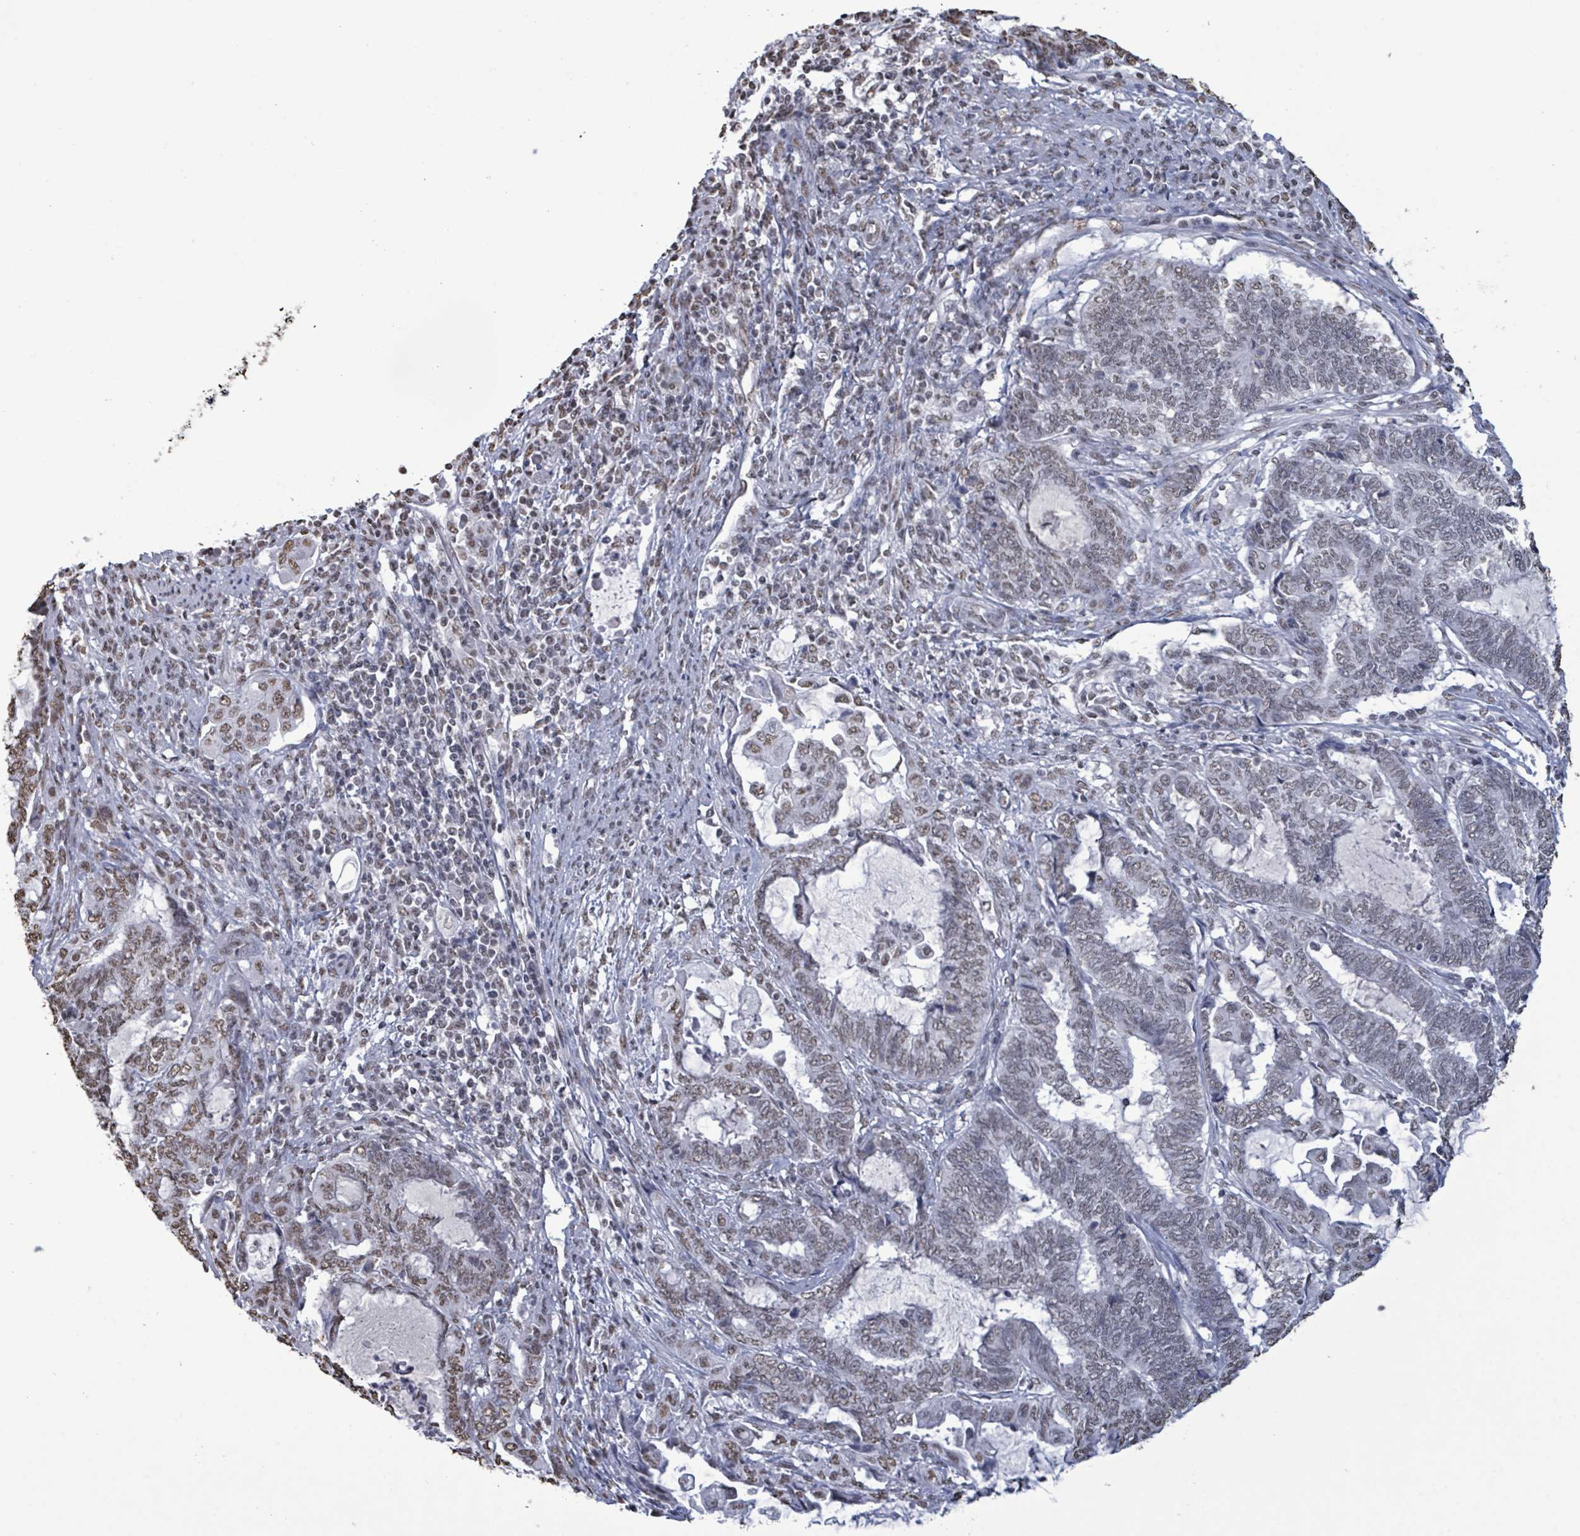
{"staining": {"intensity": "weak", "quantity": "25%-75%", "location": "nuclear"}, "tissue": "endometrial cancer", "cell_type": "Tumor cells", "image_type": "cancer", "snomed": [{"axis": "morphology", "description": "Adenocarcinoma, NOS"}, {"axis": "topography", "description": "Uterus"}, {"axis": "topography", "description": "Endometrium"}], "caption": "Approximately 25%-75% of tumor cells in endometrial adenocarcinoma show weak nuclear protein positivity as visualized by brown immunohistochemical staining.", "gene": "SAMD14", "patient": {"sex": "female", "age": 70}}